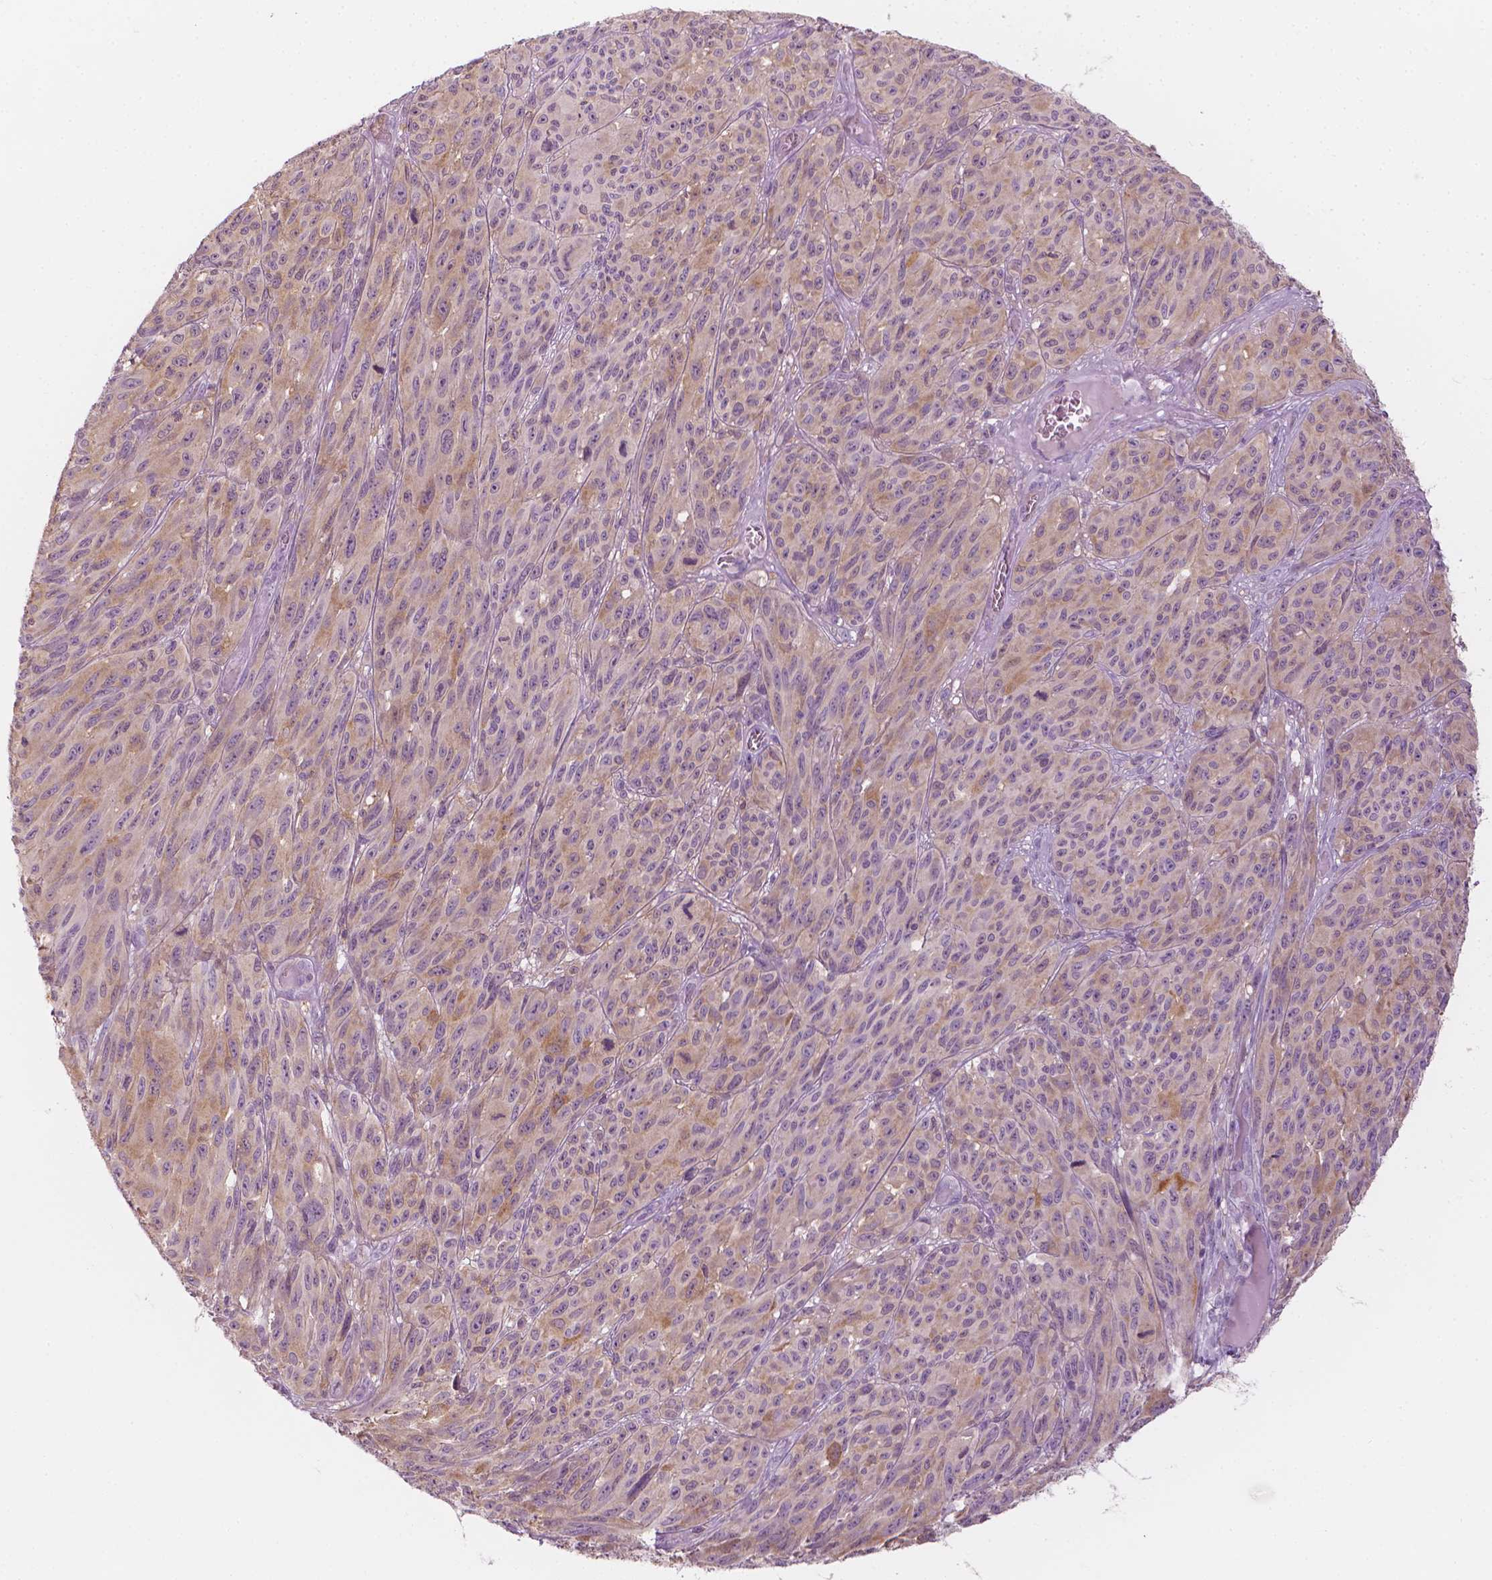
{"staining": {"intensity": "weak", "quantity": "<25%", "location": "cytoplasmic/membranous"}, "tissue": "melanoma", "cell_type": "Tumor cells", "image_type": "cancer", "snomed": [{"axis": "morphology", "description": "Malignant melanoma, NOS"}, {"axis": "topography", "description": "Vulva, labia, clitoris and Bartholin´s gland, NO"}], "caption": "This is an immunohistochemistry (IHC) image of melanoma. There is no staining in tumor cells.", "gene": "SHMT1", "patient": {"sex": "female", "age": 75}}